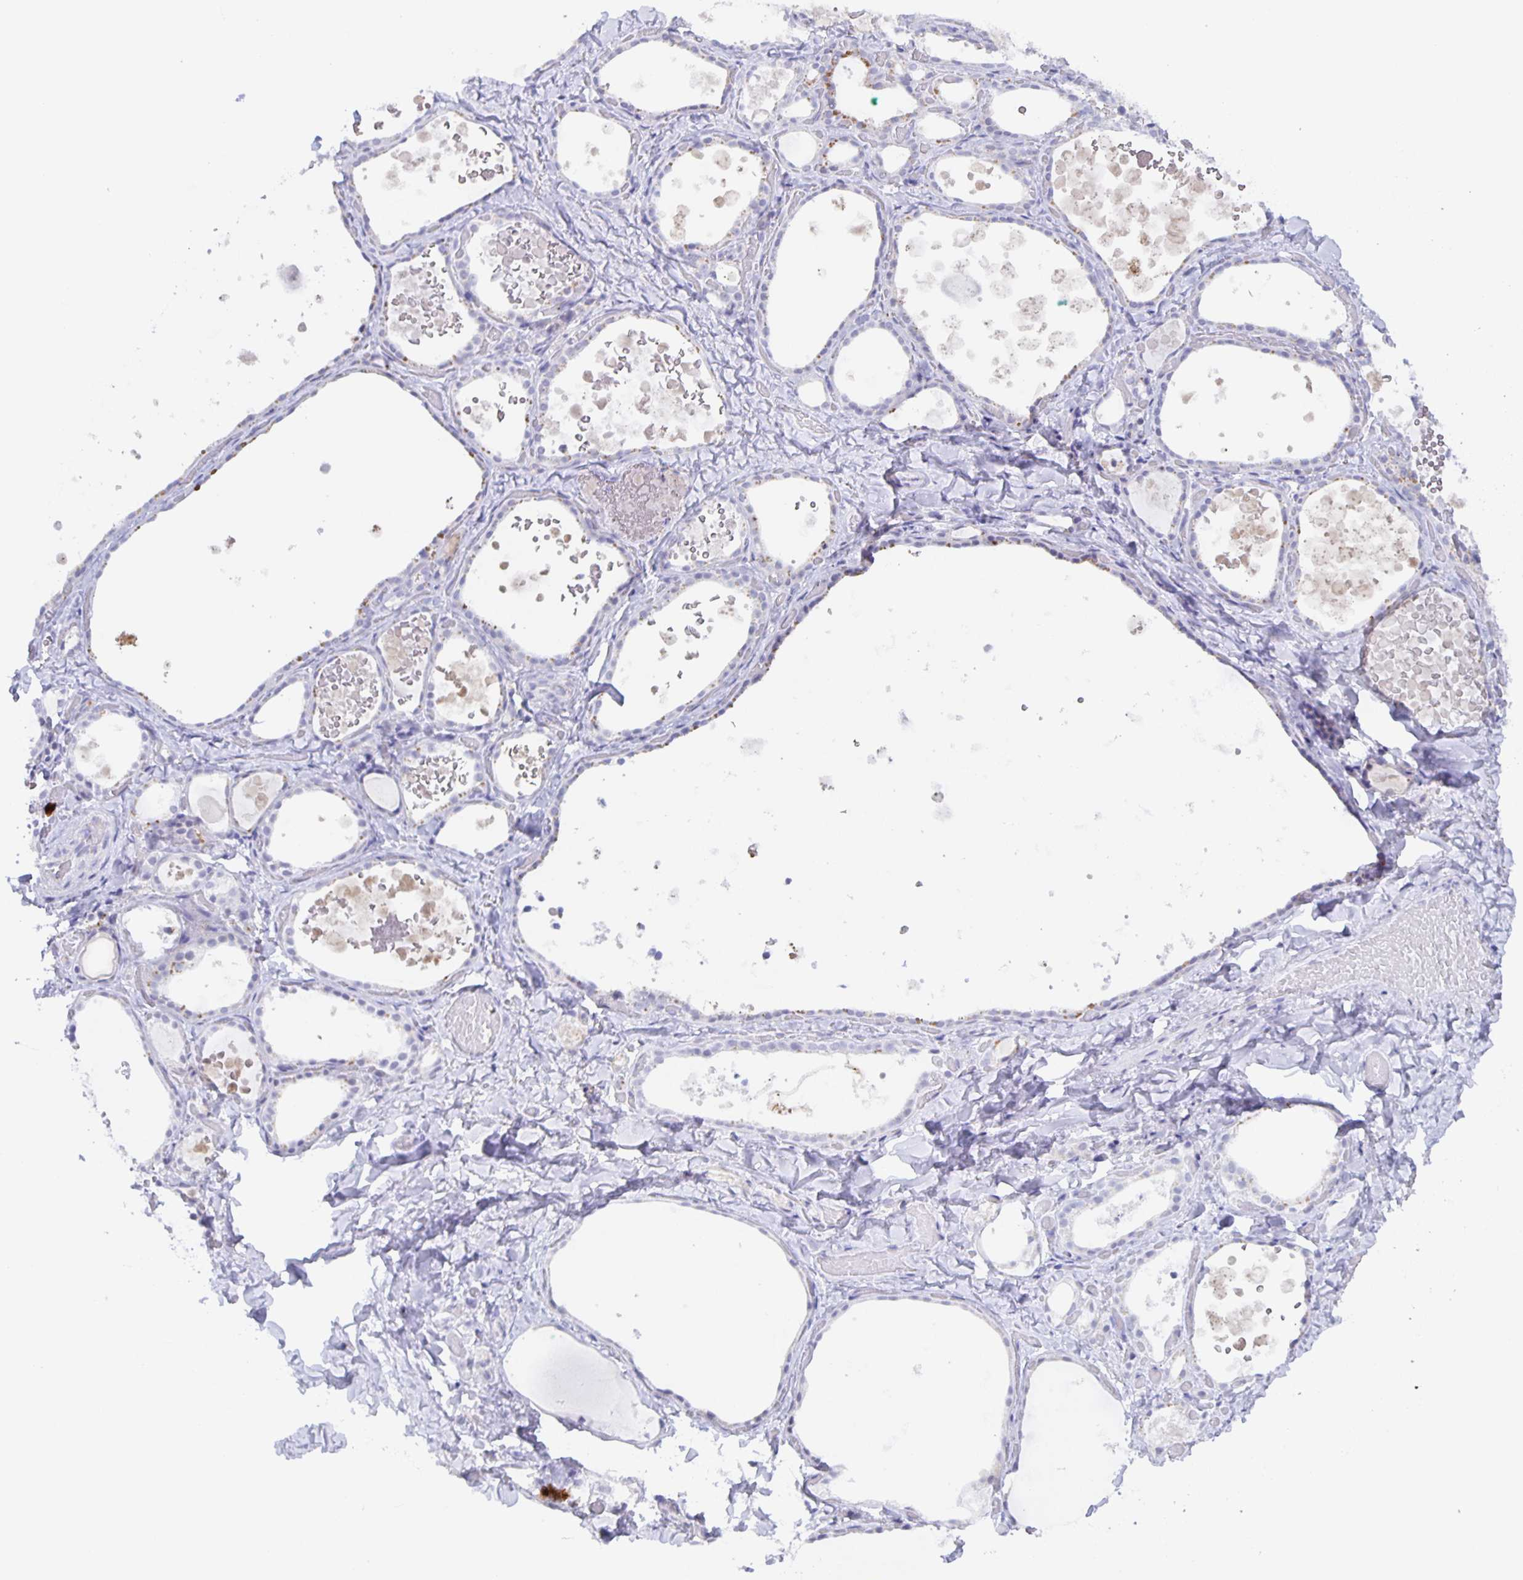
{"staining": {"intensity": "negative", "quantity": "none", "location": "none"}, "tissue": "thyroid gland", "cell_type": "Glandular cells", "image_type": "normal", "snomed": [{"axis": "morphology", "description": "Normal tissue, NOS"}, {"axis": "topography", "description": "Thyroid gland"}], "caption": "An image of thyroid gland stained for a protein reveals no brown staining in glandular cells.", "gene": "LIPA", "patient": {"sex": "female", "age": 56}}